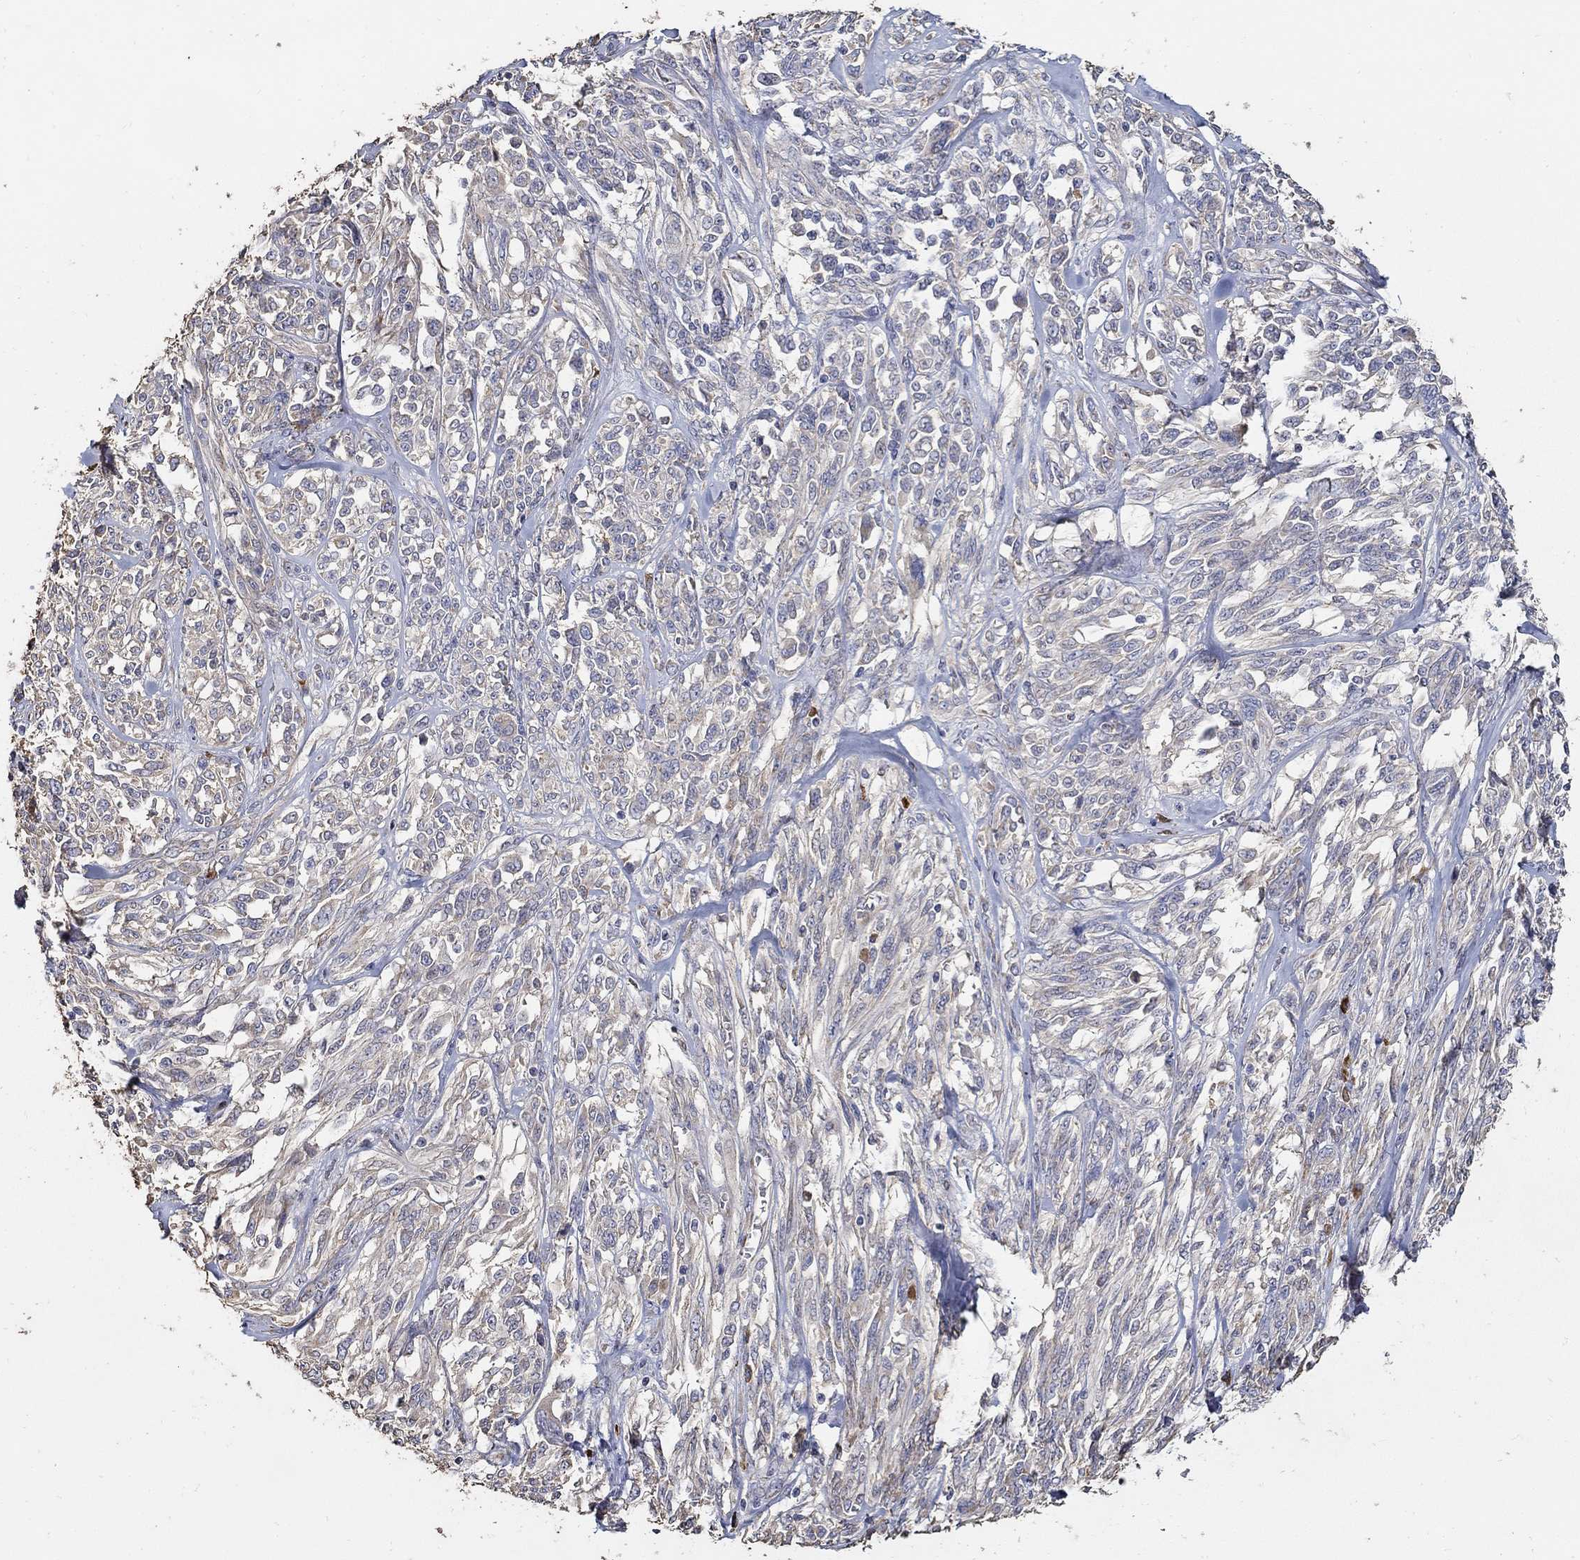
{"staining": {"intensity": "negative", "quantity": "none", "location": "none"}, "tissue": "melanoma", "cell_type": "Tumor cells", "image_type": "cancer", "snomed": [{"axis": "morphology", "description": "Malignant melanoma, NOS"}, {"axis": "topography", "description": "Skin"}], "caption": "Immunohistochemistry (IHC) of malignant melanoma demonstrates no positivity in tumor cells.", "gene": "EMILIN3", "patient": {"sex": "female", "age": 91}}